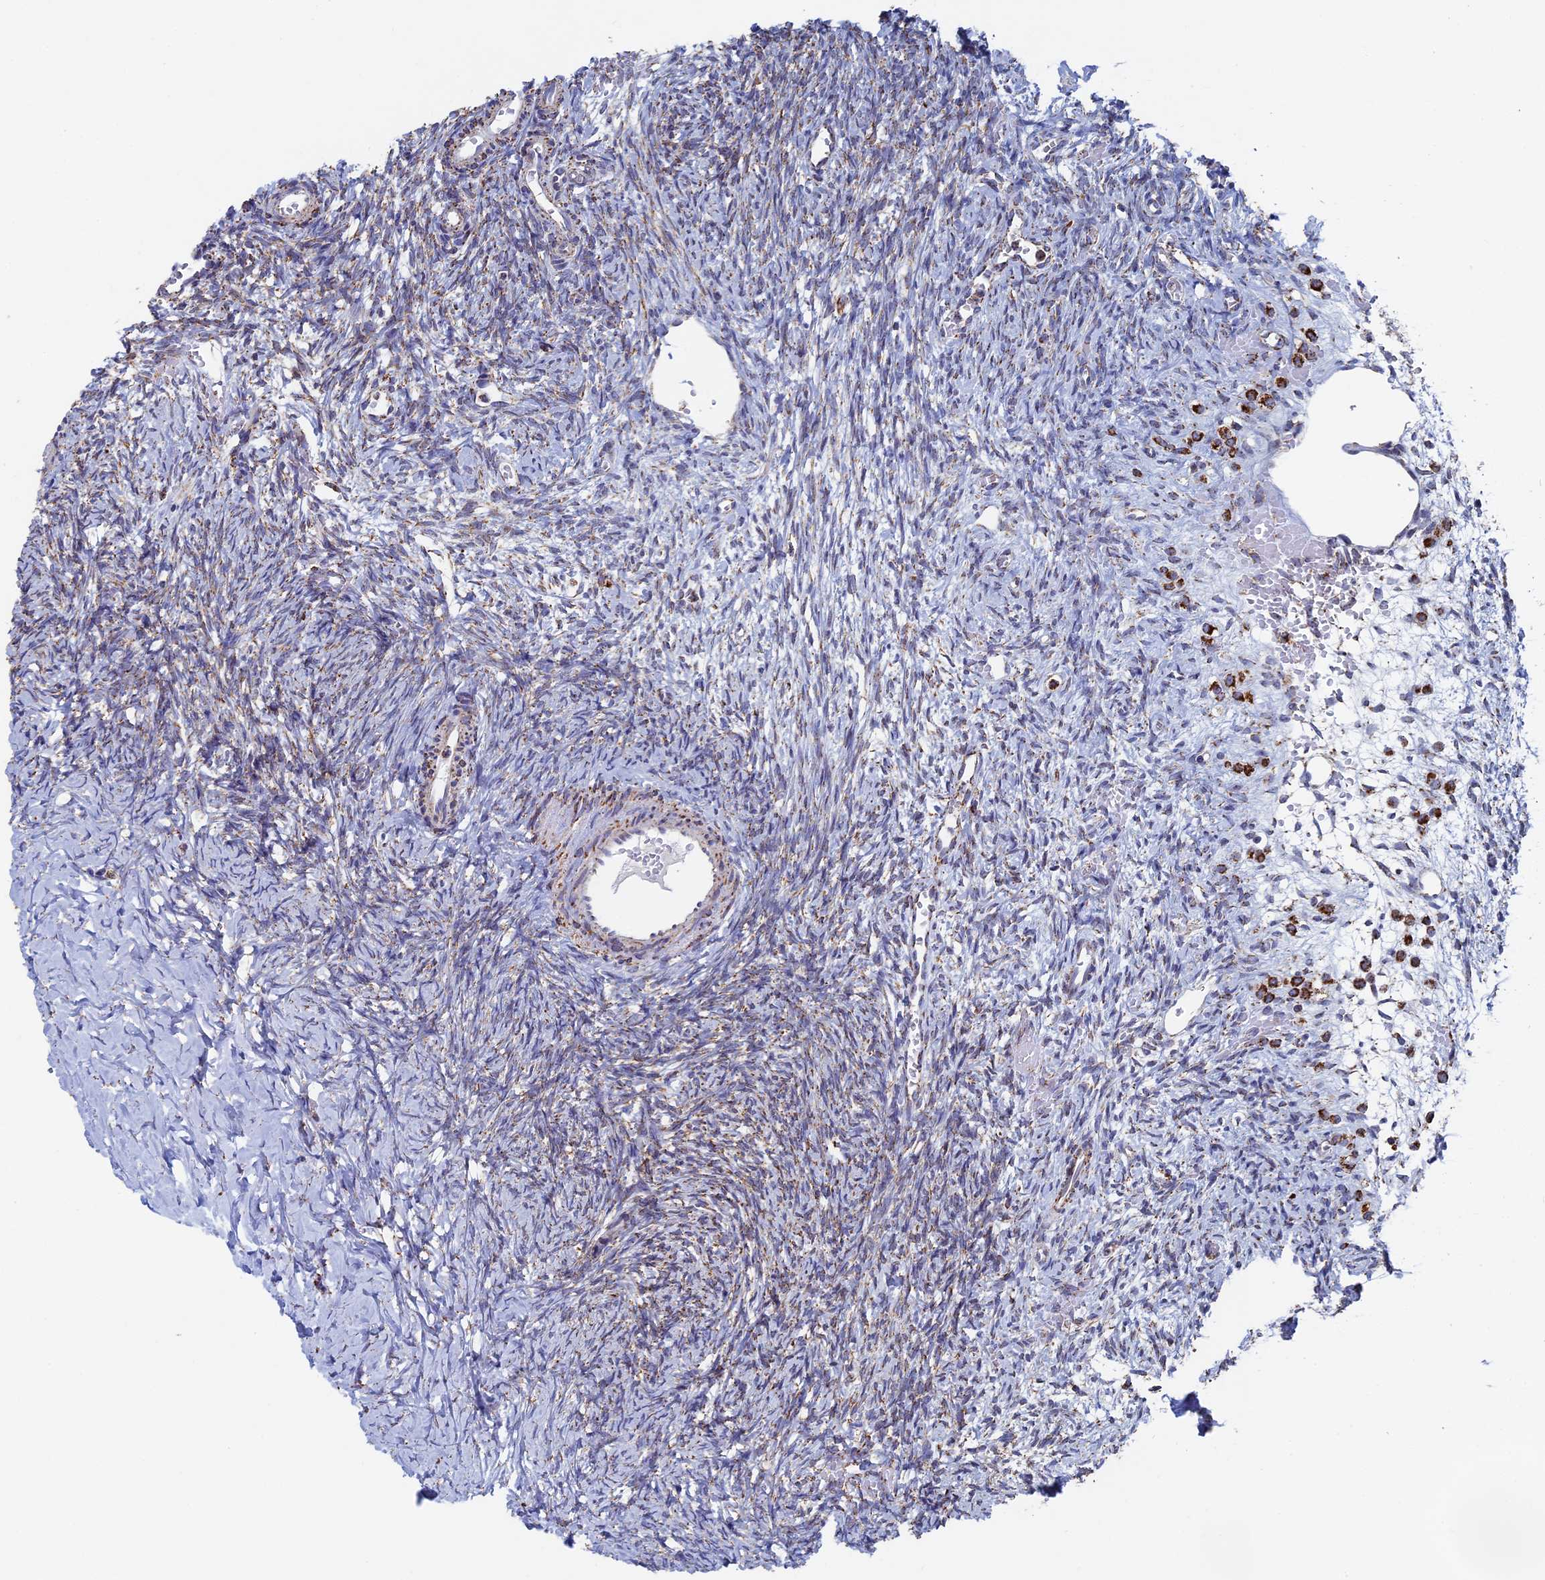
{"staining": {"intensity": "moderate", "quantity": "25%-75%", "location": "cytoplasmic/membranous"}, "tissue": "ovary", "cell_type": "Ovarian stroma cells", "image_type": "normal", "snomed": [{"axis": "morphology", "description": "Normal tissue, NOS"}, {"axis": "topography", "description": "Ovary"}], "caption": "Immunohistochemistry of unremarkable ovary exhibits medium levels of moderate cytoplasmic/membranous expression in about 25%-75% of ovarian stroma cells. The staining is performed using DAB brown chromogen to label protein expression. The nuclei are counter-stained blue using hematoxylin.", "gene": "SEC24D", "patient": {"sex": "female", "age": 39}}